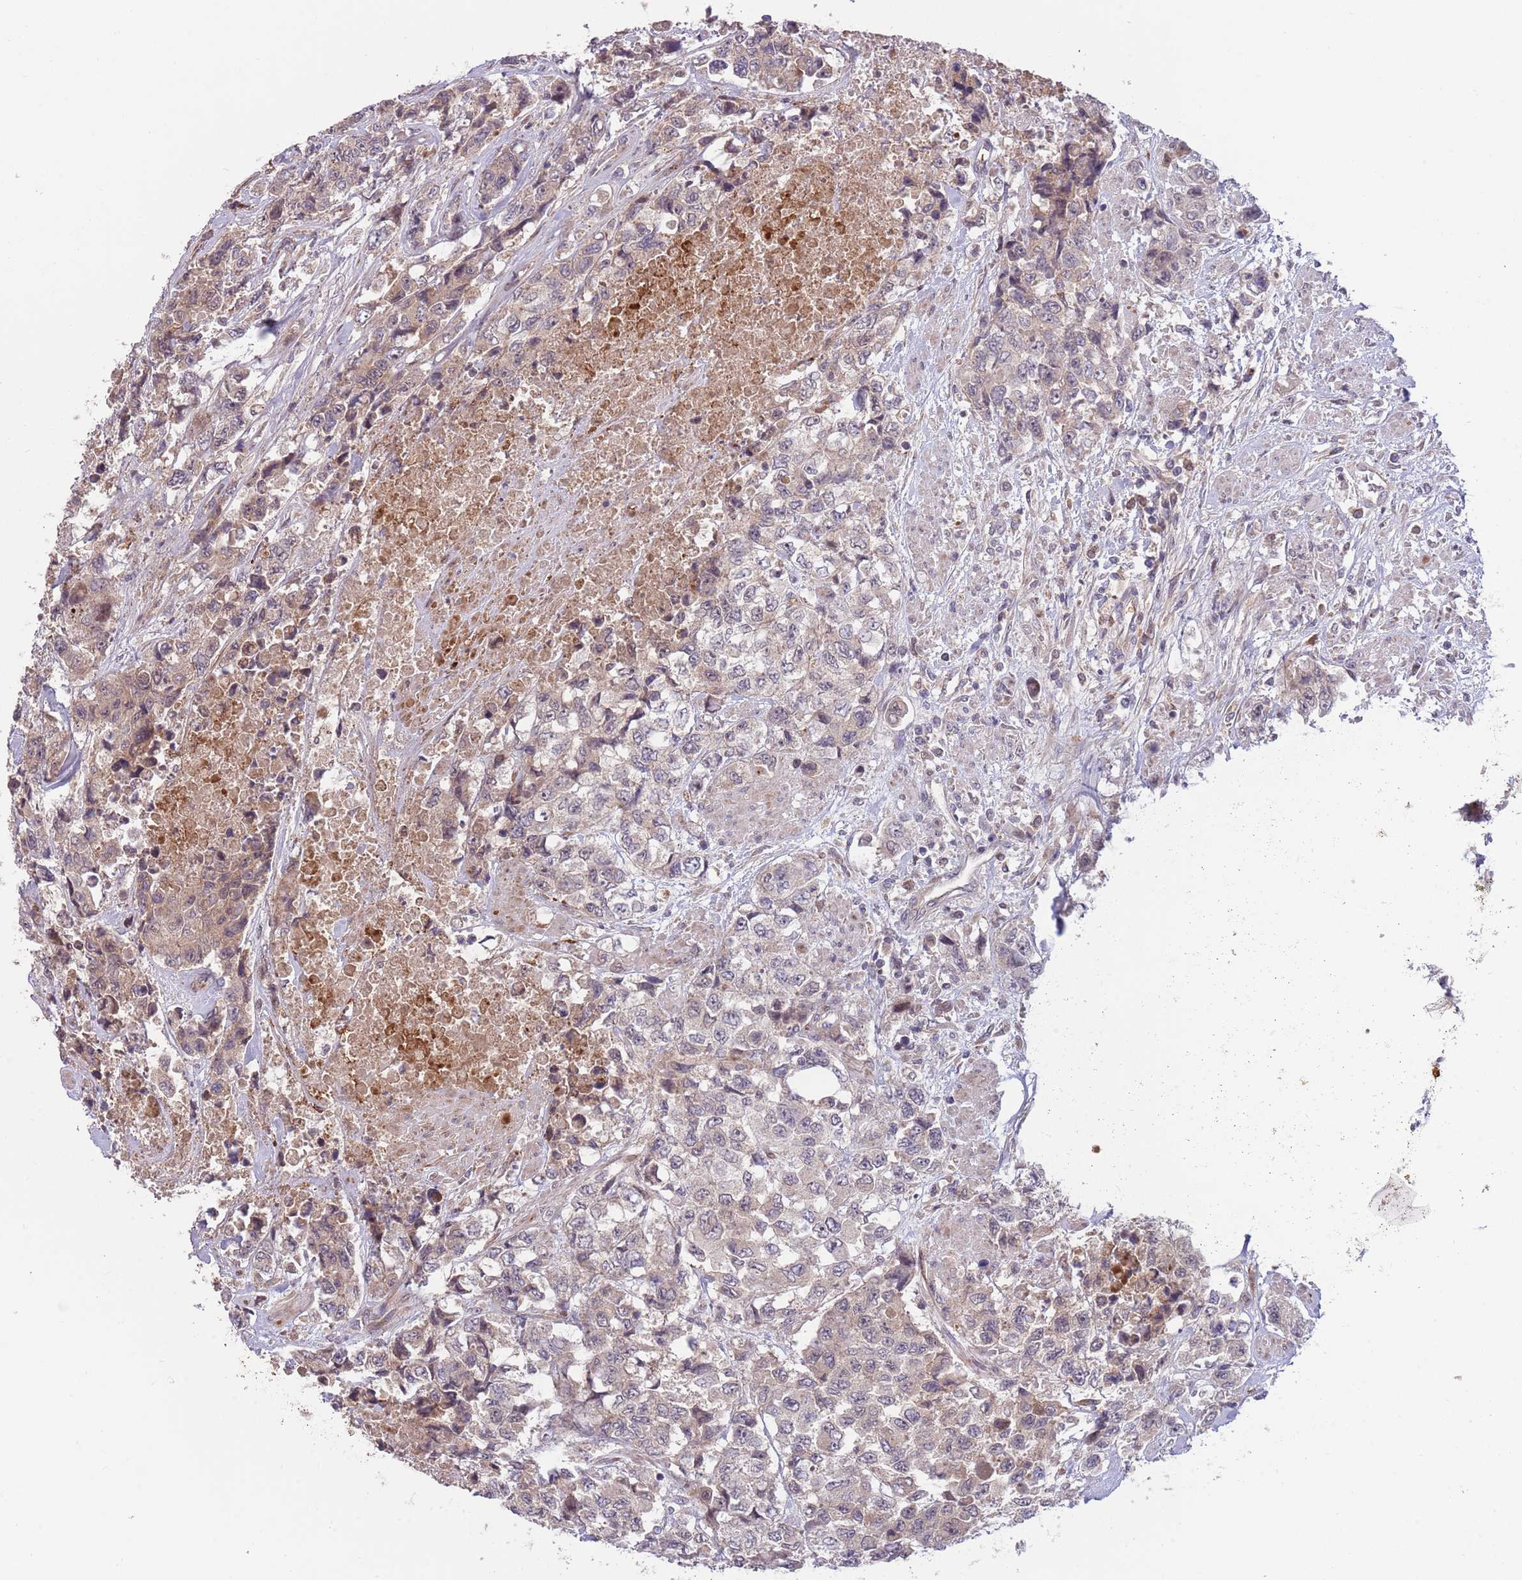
{"staining": {"intensity": "weak", "quantity": "<25%", "location": "cytoplasmic/membranous"}, "tissue": "urothelial cancer", "cell_type": "Tumor cells", "image_type": "cancer", "snomed": [{"axis": "morphology", "description": "Urothelial carcinoma, High grade"}, {"axis": "topography", "description": "Urinary bladder"}], "caption": "IHC histopathology image of urothelial cancer stained for a protein (brown), which reveals no staining in tumor cells.", "gene": "NT5DC4", "patient": {"sex": "female", "age": 78}}